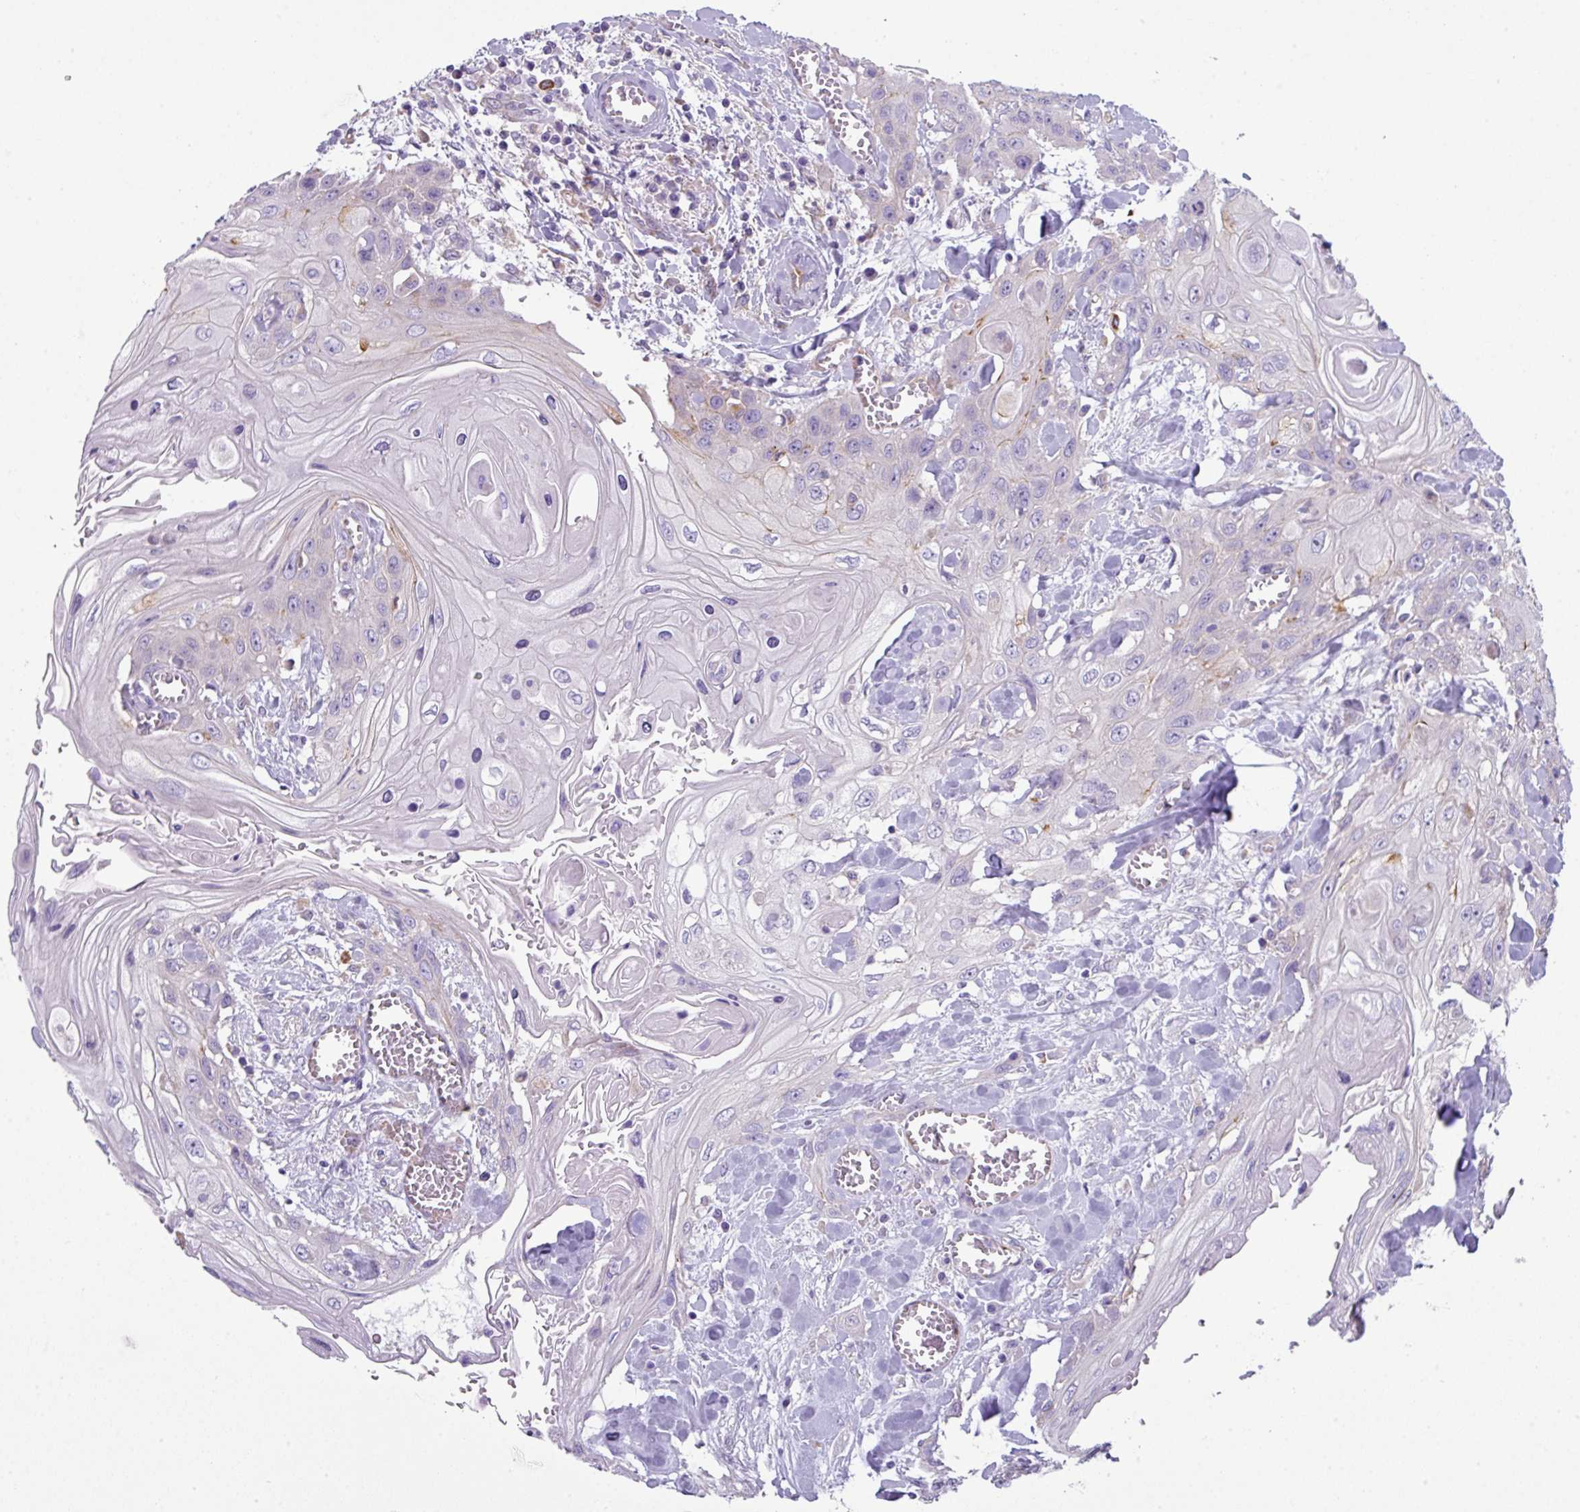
{"staining": {"intensity": "negative", "quantity": "none", "location": "none"}, "tissue": "head and neck cancer", "cell_type": "Tumor cells", "image_type": "cancer", "snomed": [{"axis": "morphology", "description": "Squamous cell carcinoma, NOS"}, {"axis": "topography", "description": "Head-Neck"}], "caption": "An immunohistochemistry photomicrograph of head and neck squamous cell carcinoma is shown. There is no staining in tumor cells of head and neck squamous cell carcinoma. (DAB immunohistochemistry, high magnification).", "gene": "ABCC5", "patient": {"sex": "female", "age": 43}}